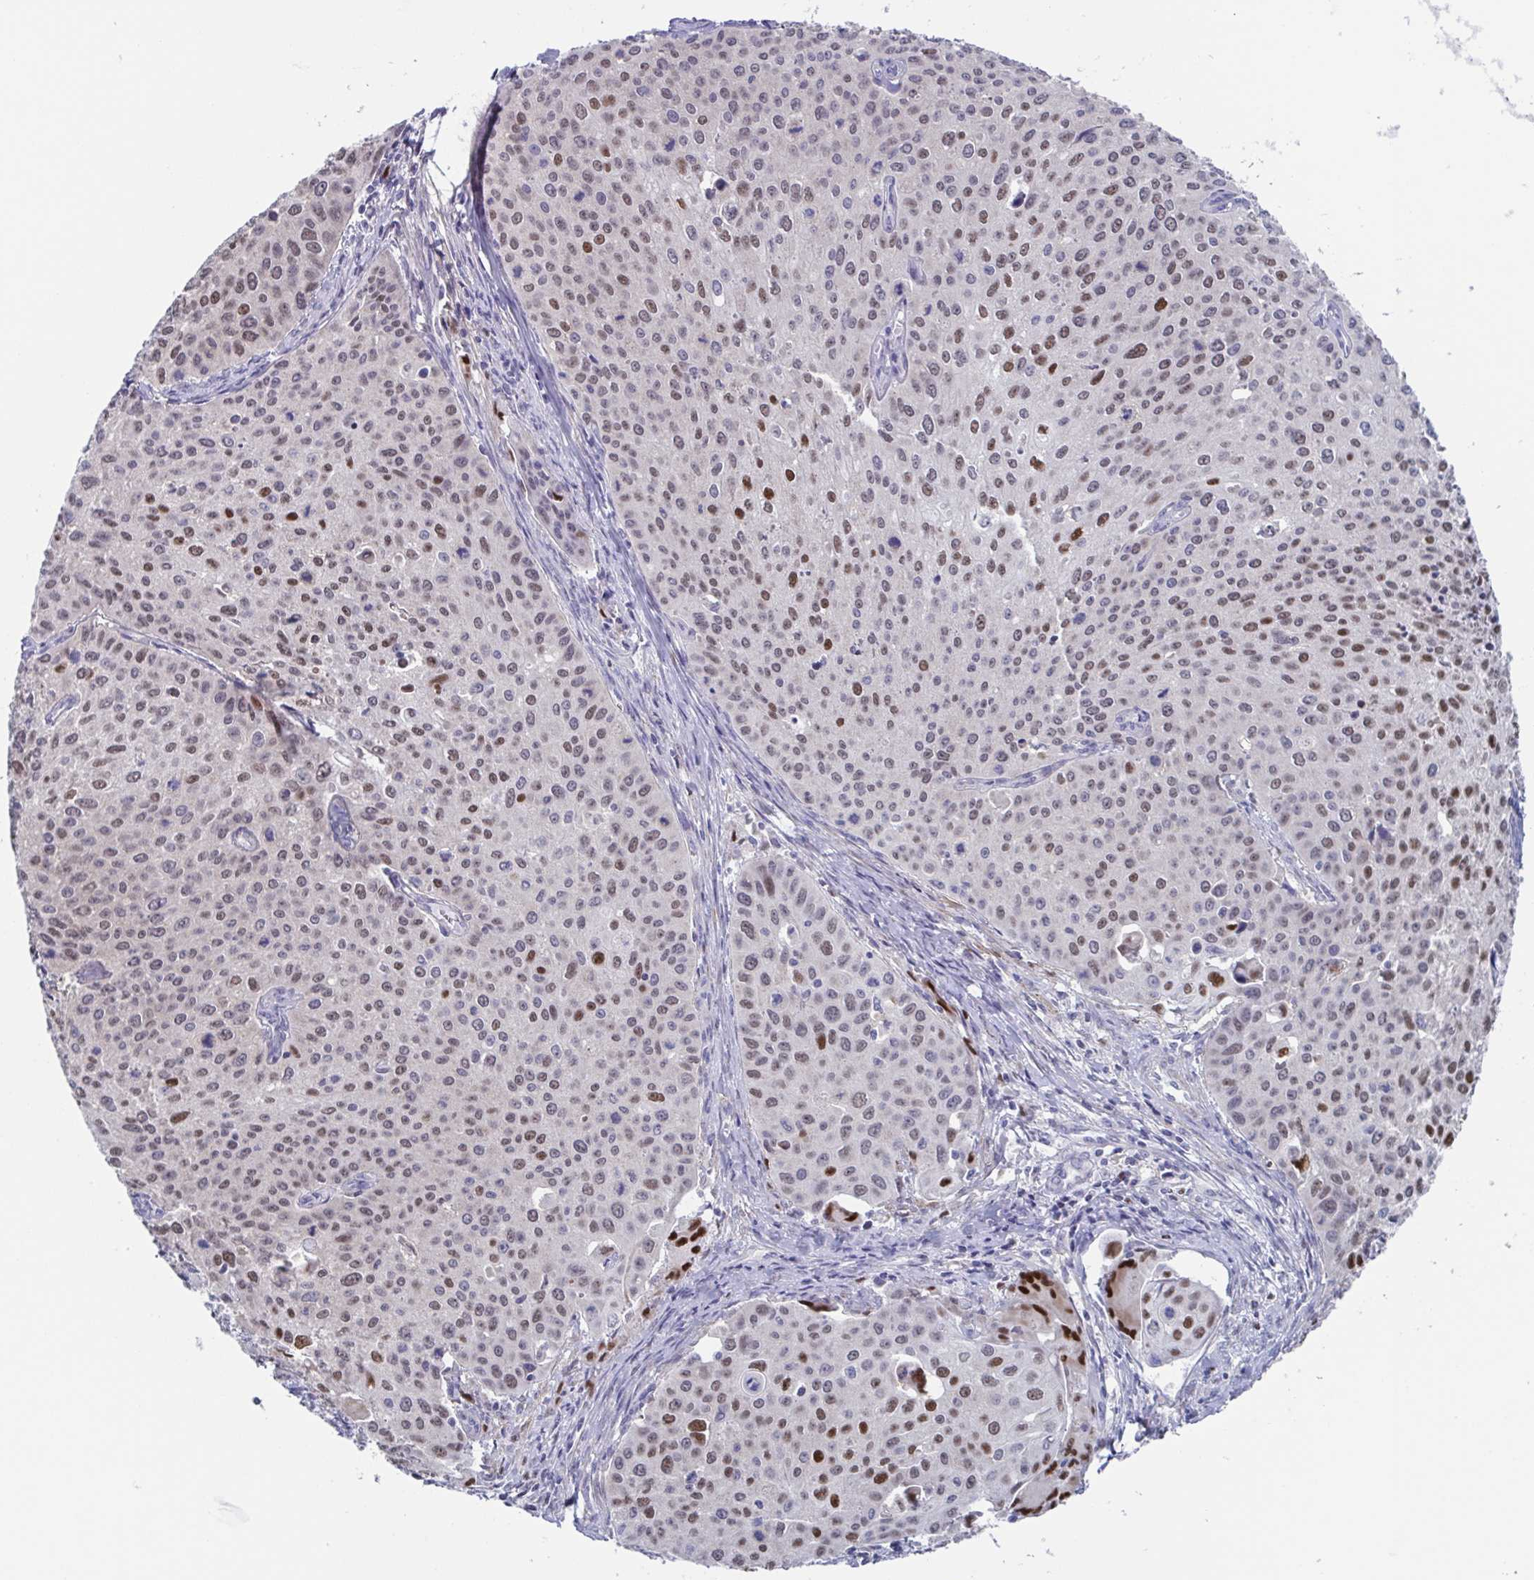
{"staining": {"intensity": "moderate", "quantity": "<25%", "location": "nuclear"}, "tissue": "cervical cancer", "cell_type": "Tumor cells", "image_type": "cancer", "snomed": [{"axis": "morphology", "description": "Squamous cell carcinoma, NOS"}, {"axis": "topography", "description": "Cervix"}], "caption": "A photomicrograph of human cervical cancer stained for a protein reveals moderate nuclear brown staining in tumor cells.", "gene": "PBOV1", "patient": {"sex": "female", "age": 38}}